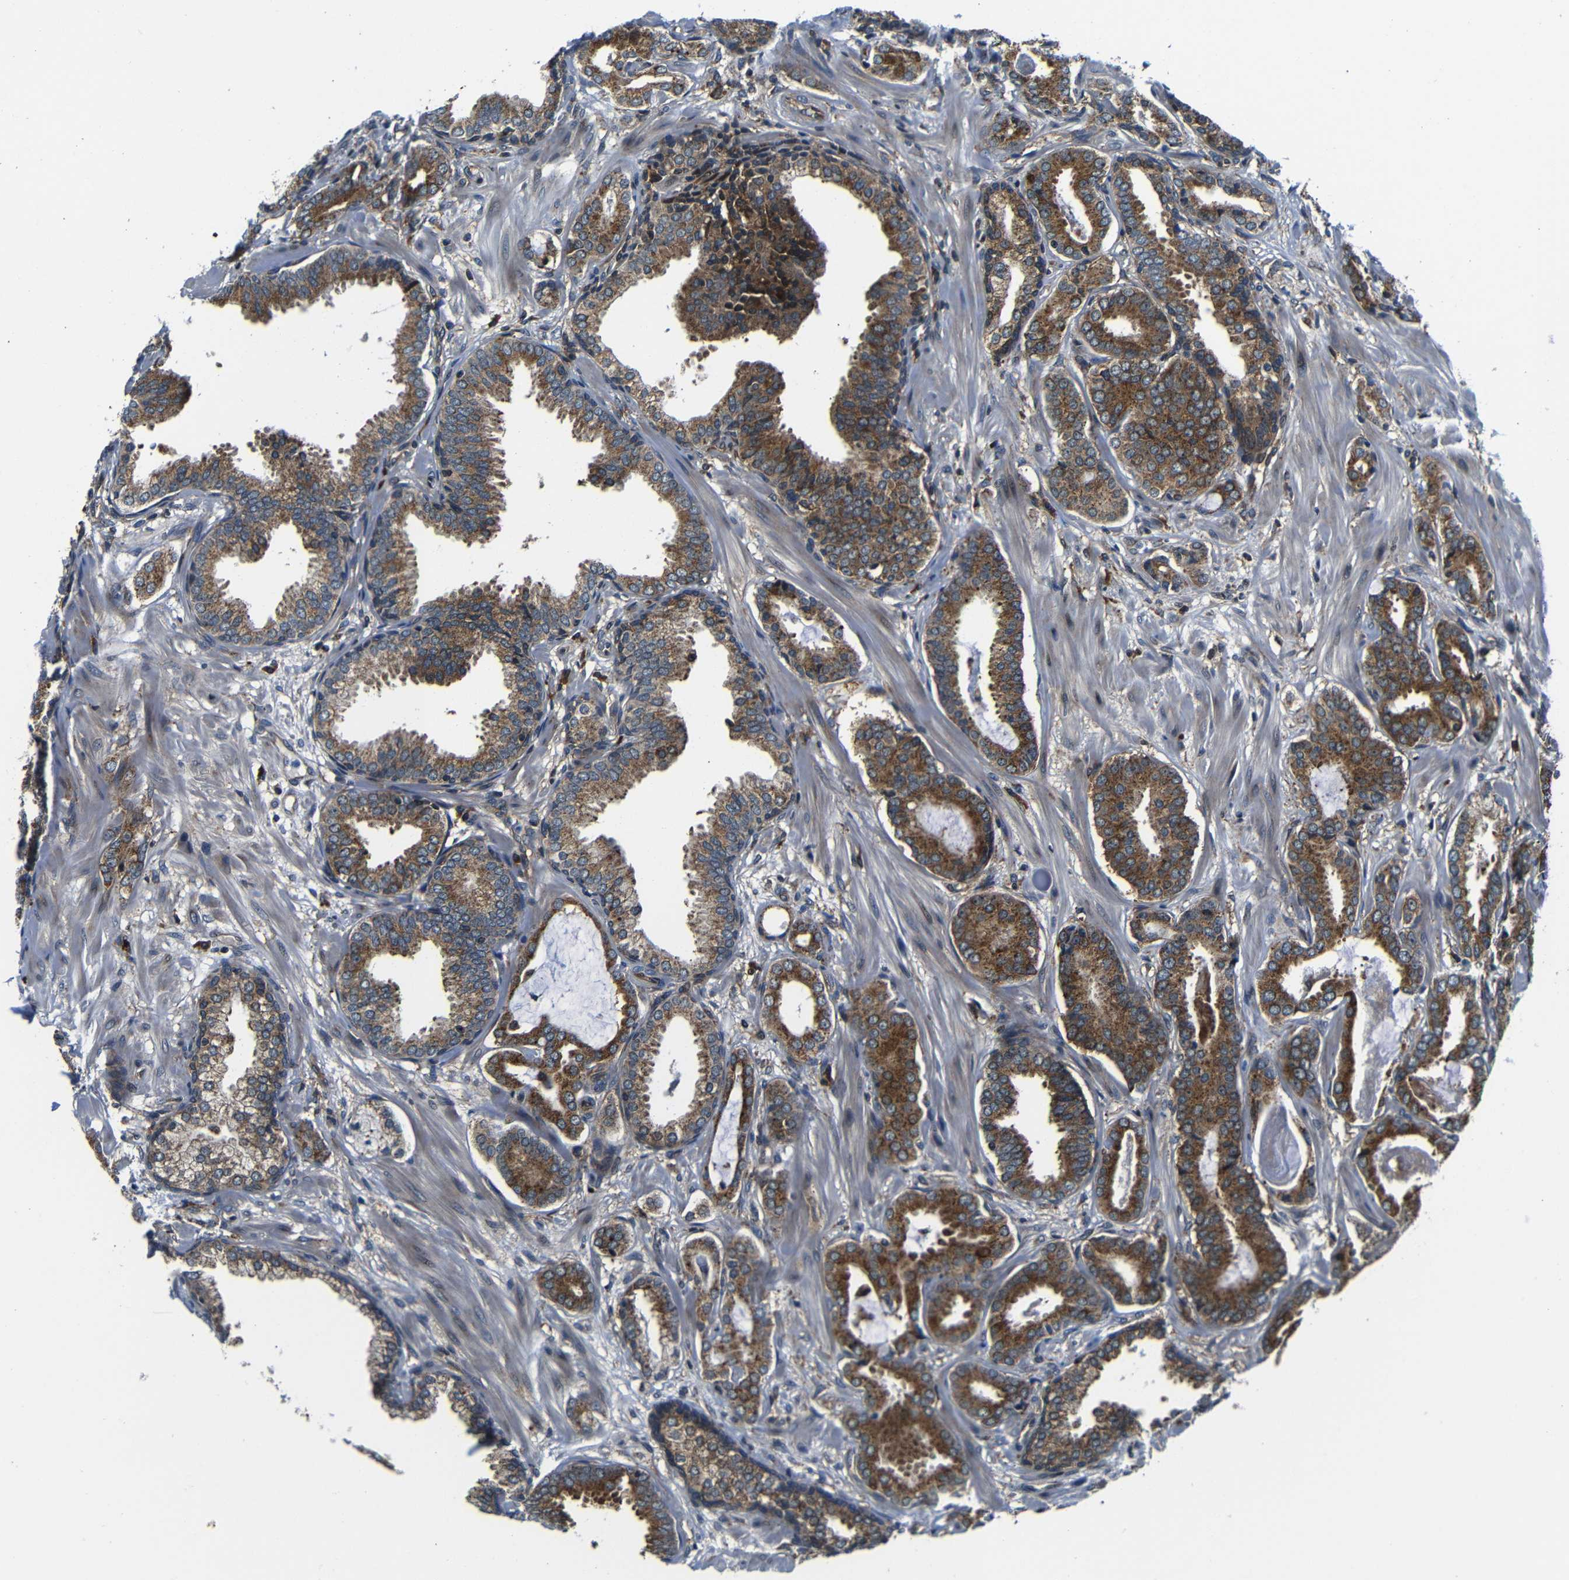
{"staining": {"intensity": "moderate", "quantity": ">75%", "location": "cytoplasmic/membranous"}, "tissue": "prostate cancer", "cell_type": "Tumor cells", "image_type": "cancer", "snomed": [{"axis": "morphology", "description": "Adenocarcinoma, Low grade"}, {"axis": "topography", "description": "Prostate"}], "caption": "This photomicrograph demonstrates immunohistochemistry staining of human prostate low-grade adenocarcinoma, with medium moderate cytoplasmic/membranous staining in approximately >75% of tumor cells.", "gene": "ABCE1", "patient": {"sex": "male", "age": 53}}